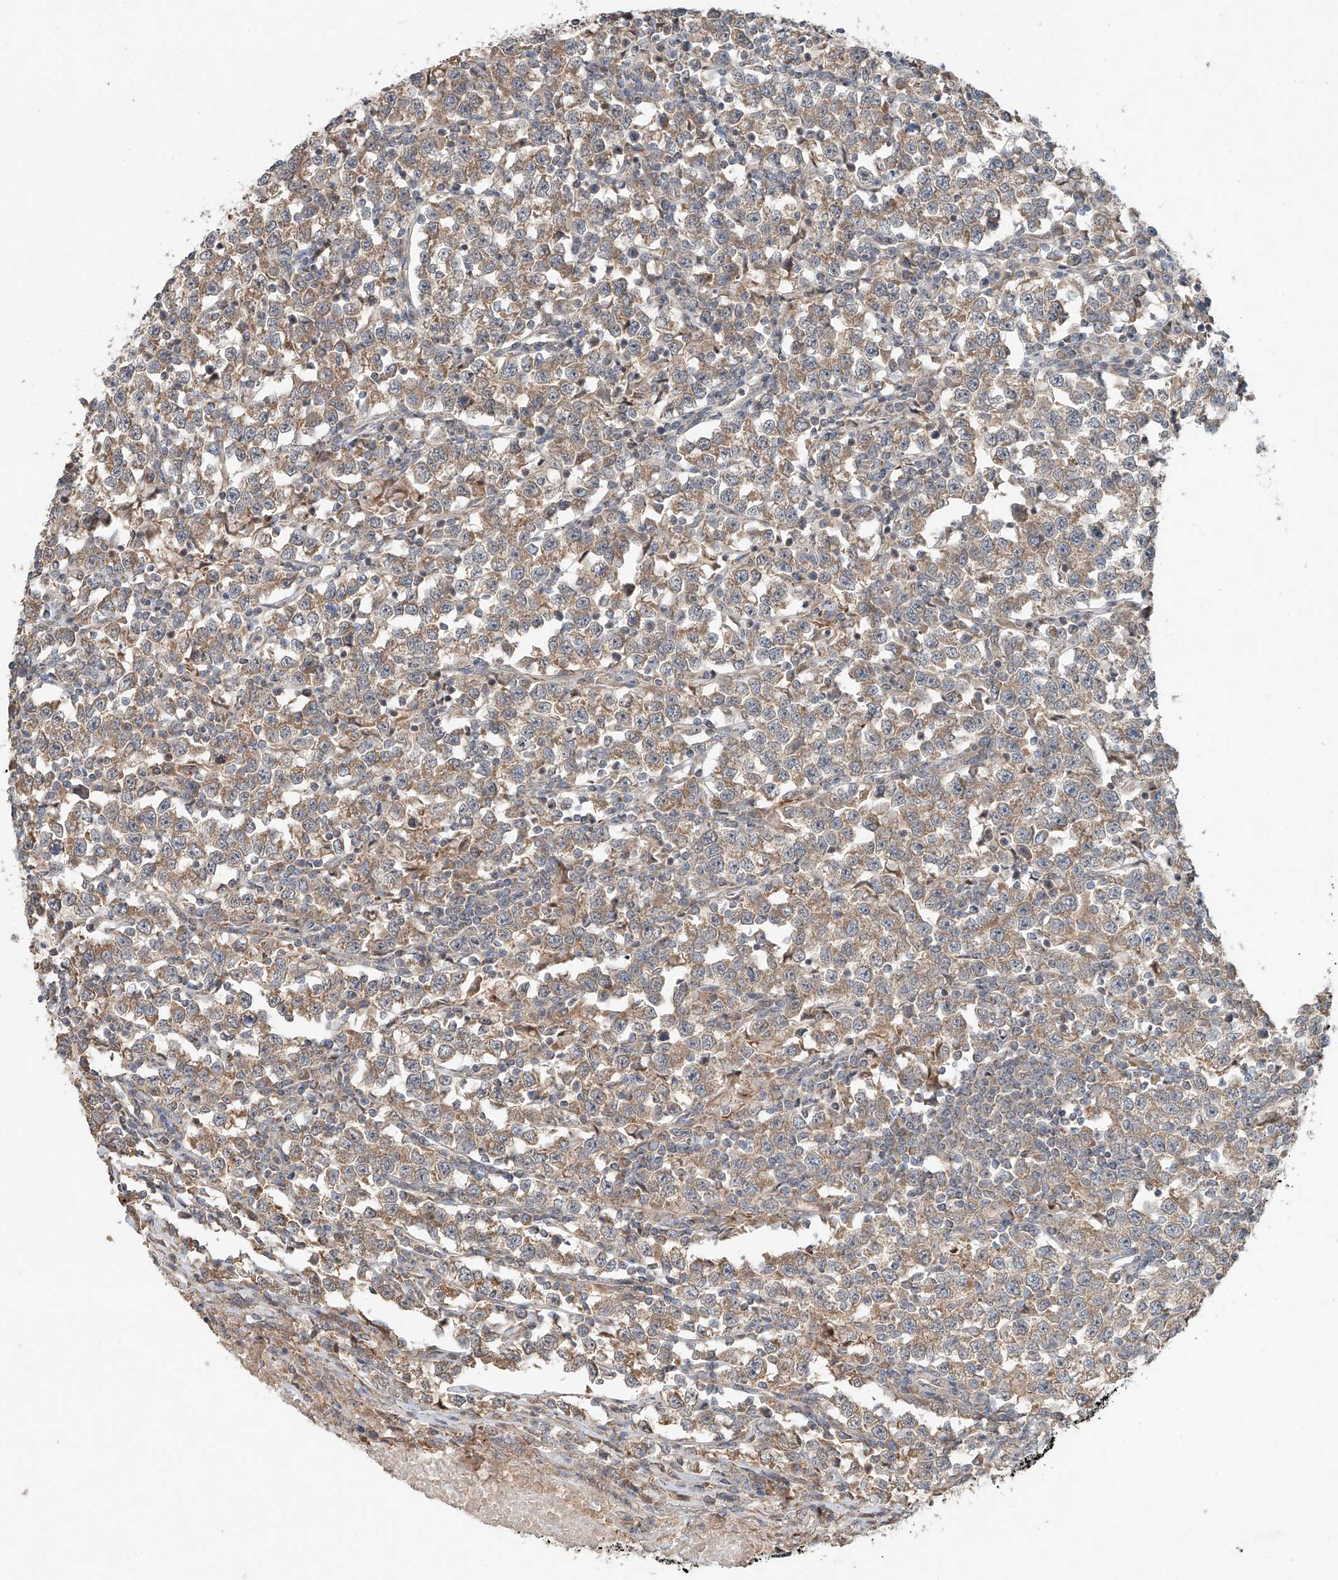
{"staining": {"intensity": "moderate", "quantity": ">75%", "location": "cytoplasmic/membranous"}, "tissue": "testis cancer", "cell_type": "Tumor cells", "image_type": "cancer", "snomed": [{"axis": "morphology", "description": "Normal tissue, NOS"}, {"axis": "morphology", "description": "Seminoma, NOS"}, {"axis": "topography", "description": "Testis"}], "caption": "Human testis seminoma stained with a protein marker shows moderate staining in tumor cells.", "gene": "TMEM61", "patient": {"sex": "male", "age": 43}}